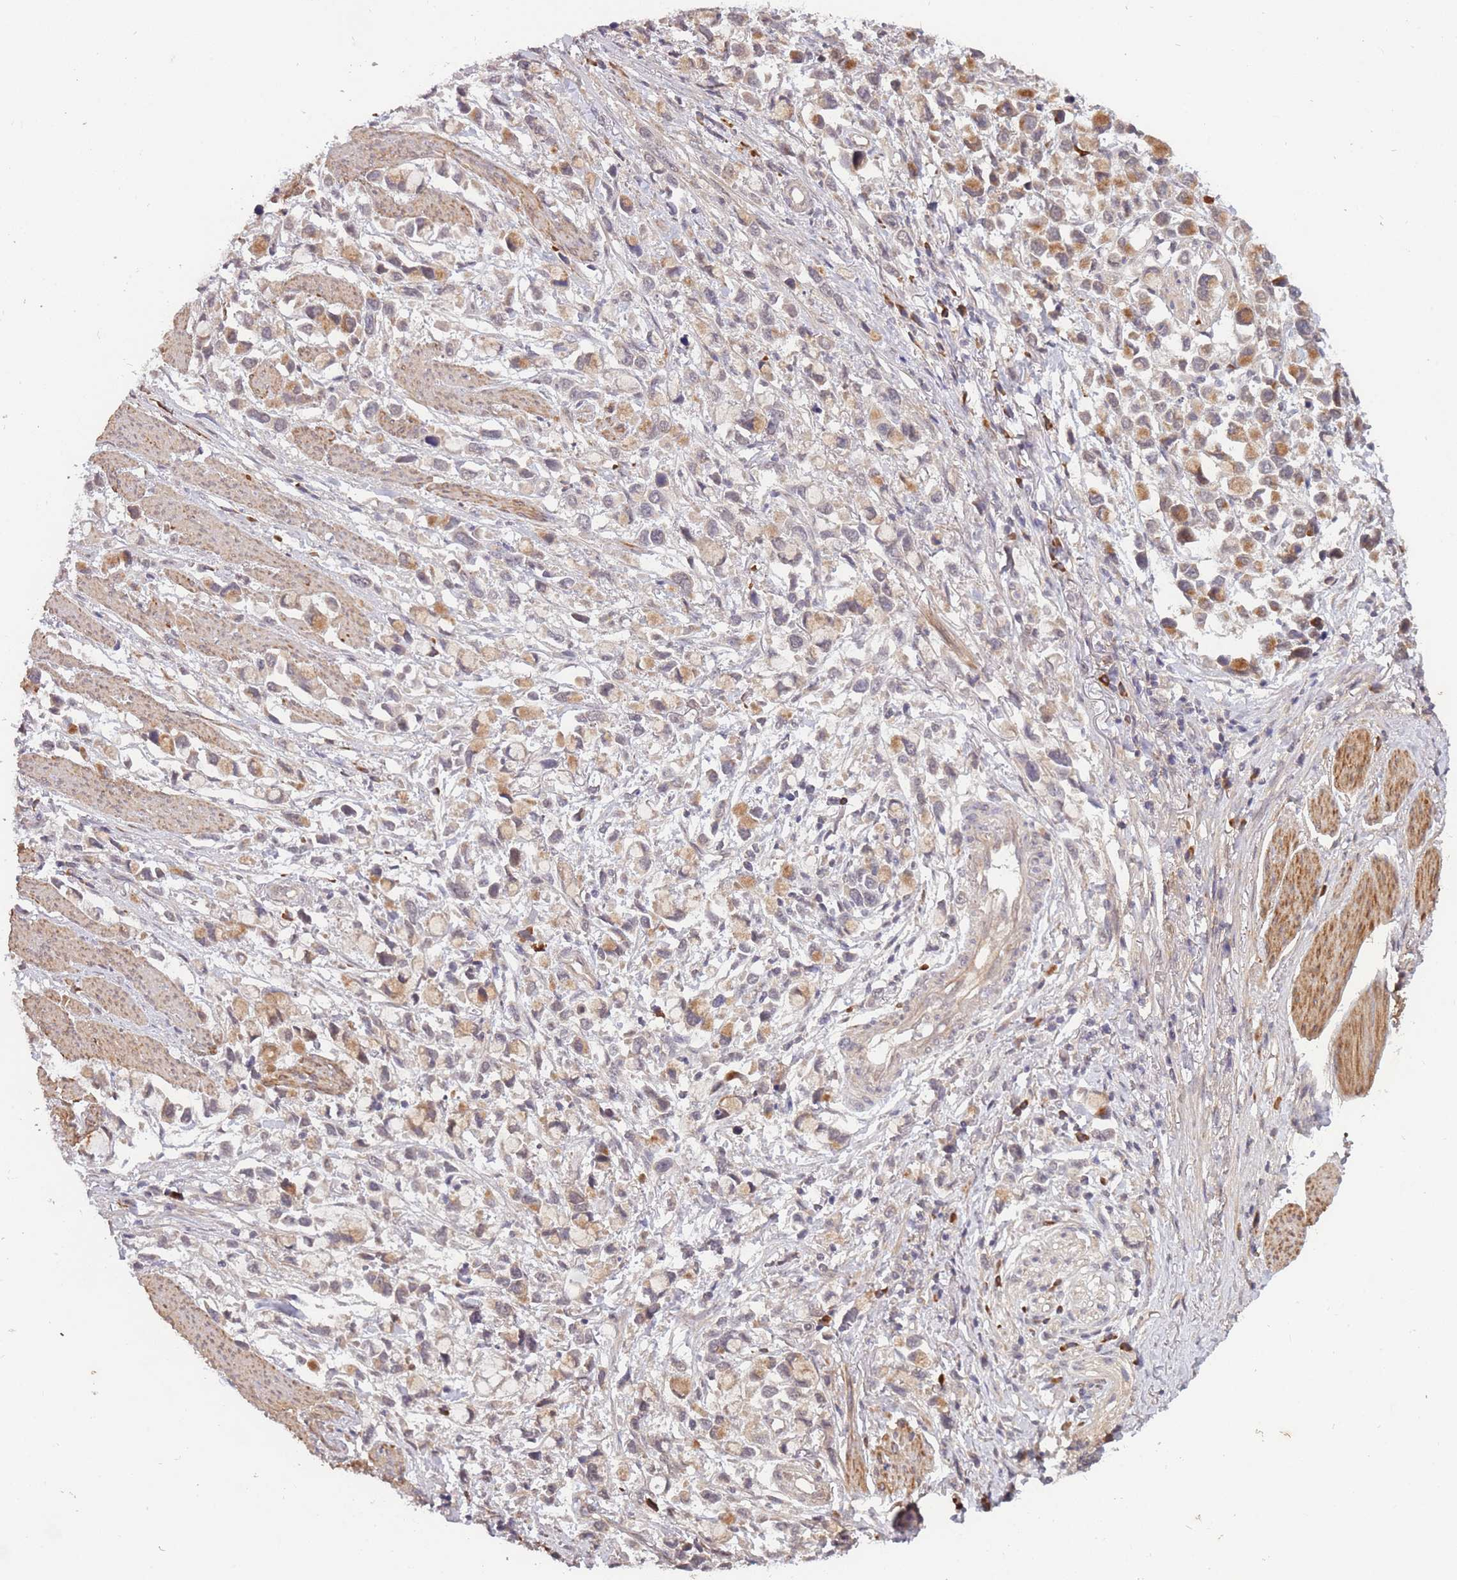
{"staining": {"intensity": "moderate", "quantity": "25%-75%", "location": "cytoplasmic/membranous"}, "tissue": "stomach cancer", "cell_type": "Tumor cells", "image_type": "cancer", "snomed": [{"axis": "morphology", "description": "Adenocarcinoma, NOS"}, {"axis": "topography", "description": "Stomach"}], "caption": "Moderate cytoplasmic/membranous expression for a protein is appreciated in about 25%-75% of tumor cells of stomach cancer (adenocarcinoma) using immunohistochemistry.", "gene": "SMC6", "patient": {"sex": "female", "age": 81}}